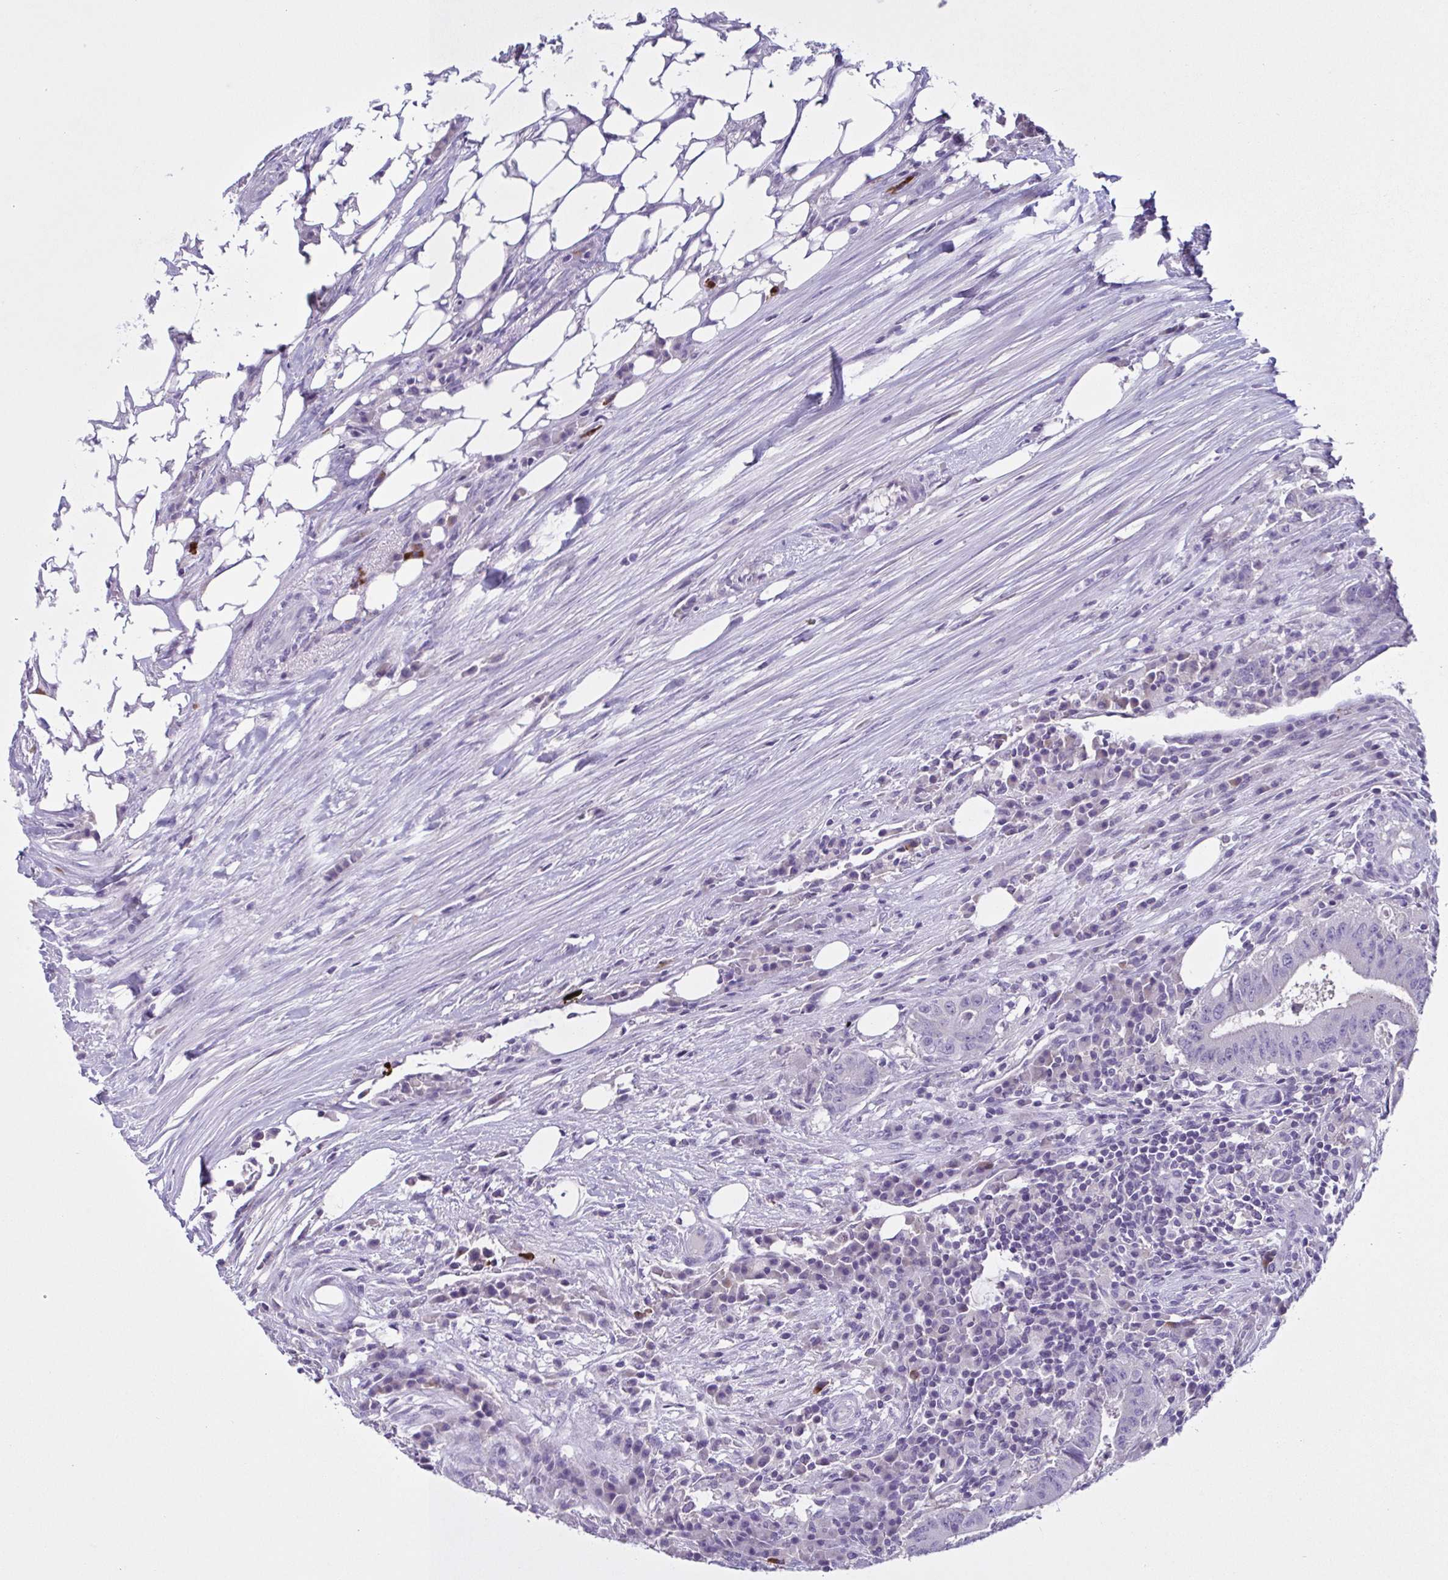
{"staining": {"intensity": "negative", "quantity": "none", "location": "none"}, "tissue": "colorectal cancer", "cell_type": "Tumor cells", "image_type": "cancer", "snomed": [{"axis": "morphology", "description": "Adenocarcinoma, NOS"}, {"axis": "topography", "description": "Colon"}], "caption": "There is no significant expression in tumor cells of colorectal cancer (adenocarcinoma).", "gene": "INAFM1", "patient": {"sex": "female", "age": 43}}